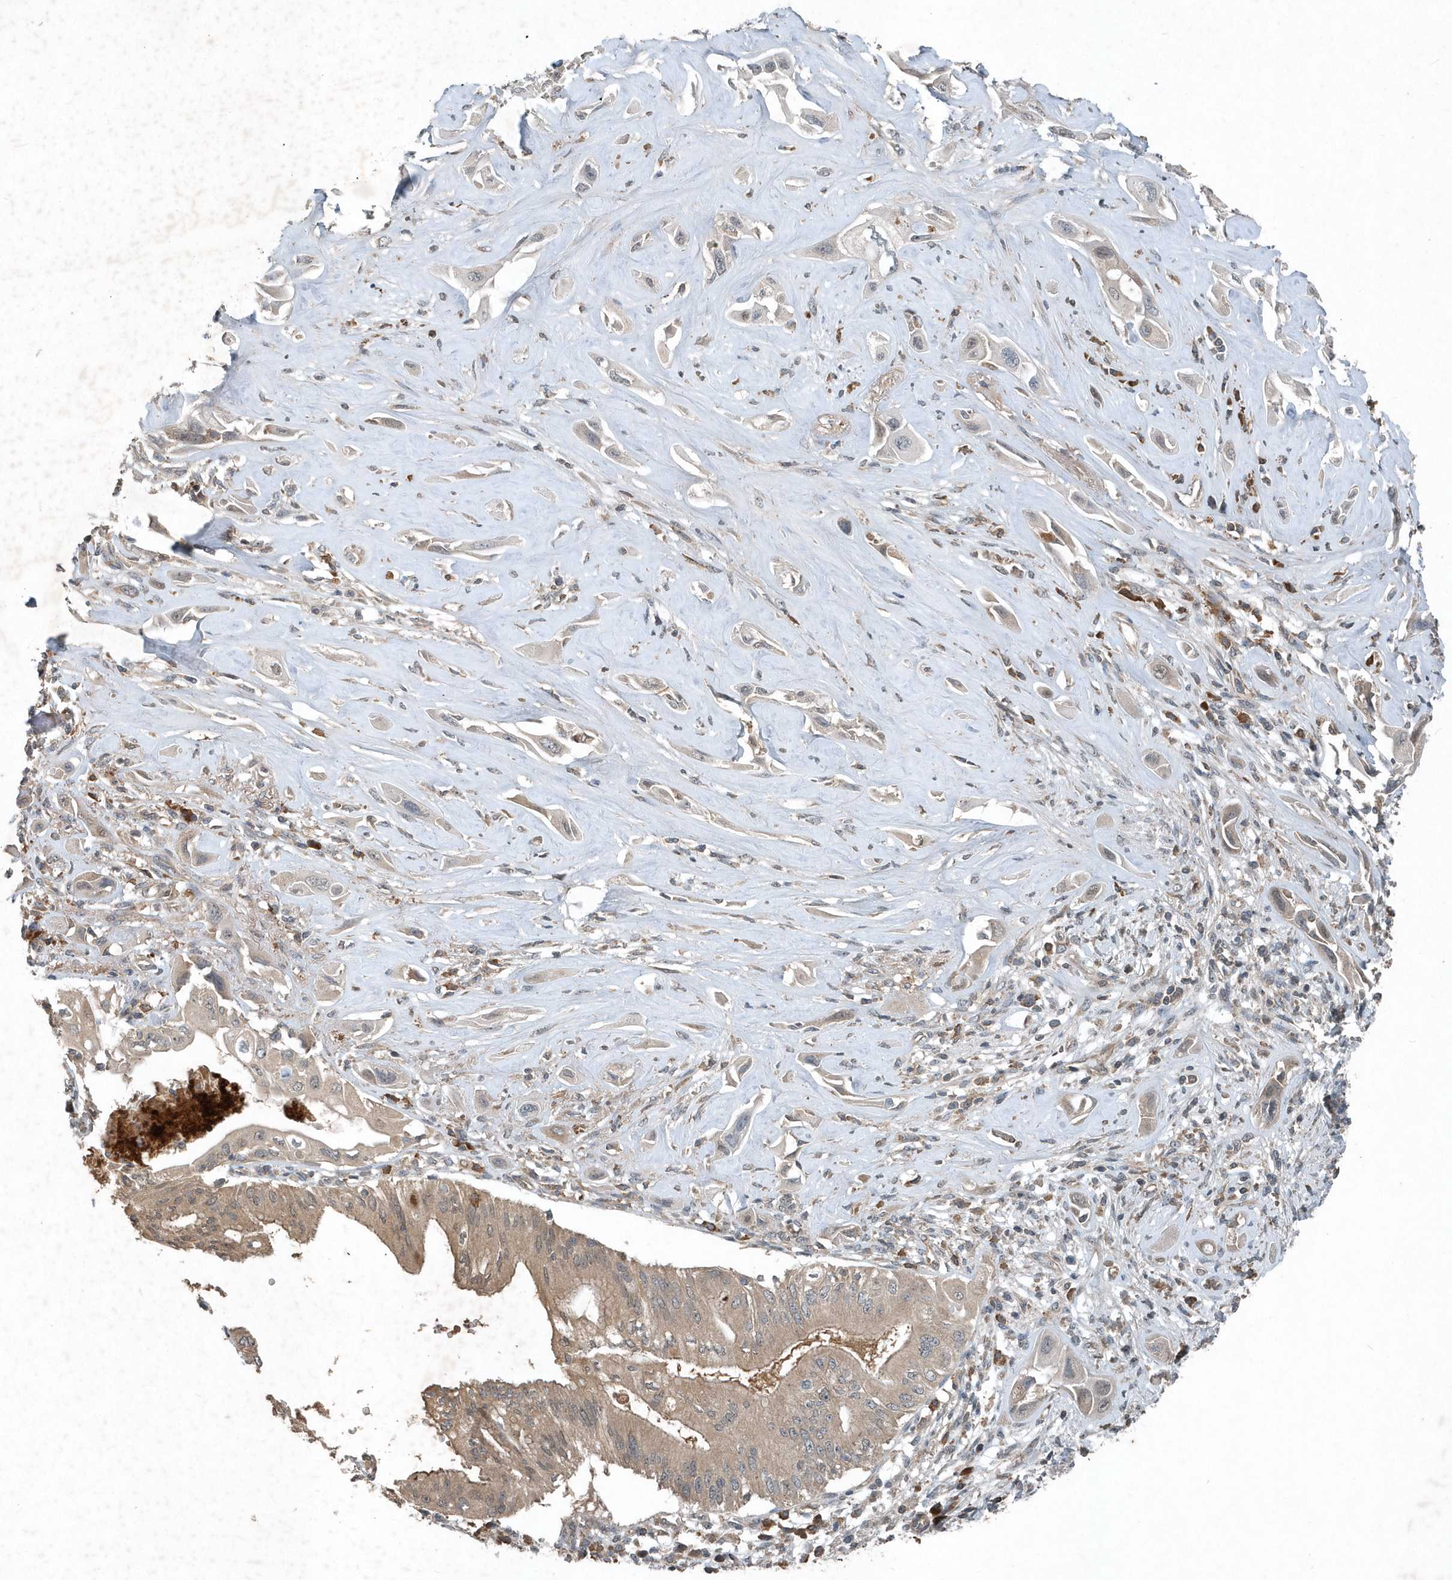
{"staining": {"intensity": "weak", "quantity": "25%-75%", "location": "cytoplasmic/membranous"}, "tissue": "pancreatic cancer", "cell_type": "Tumor cells", "image_type": "cancer", "snomed": [{"axis": "morphology", "description": "Adenocarcinoma, NOS"}, {"axis": "topography", "description": "Pancreas"}], "caption": "Pancreatic adenocarcinoma tissue exhibits weak cytoplasmic/membranous staining in approximately 25%-75% of tumor cells The staining is performed using DAB brown chromogen to label protein expression. The nuclei are counter-stained blue using hematoxylin.", "gene": "SCFD2", "patient": {"sex": "male", "age": 68}}